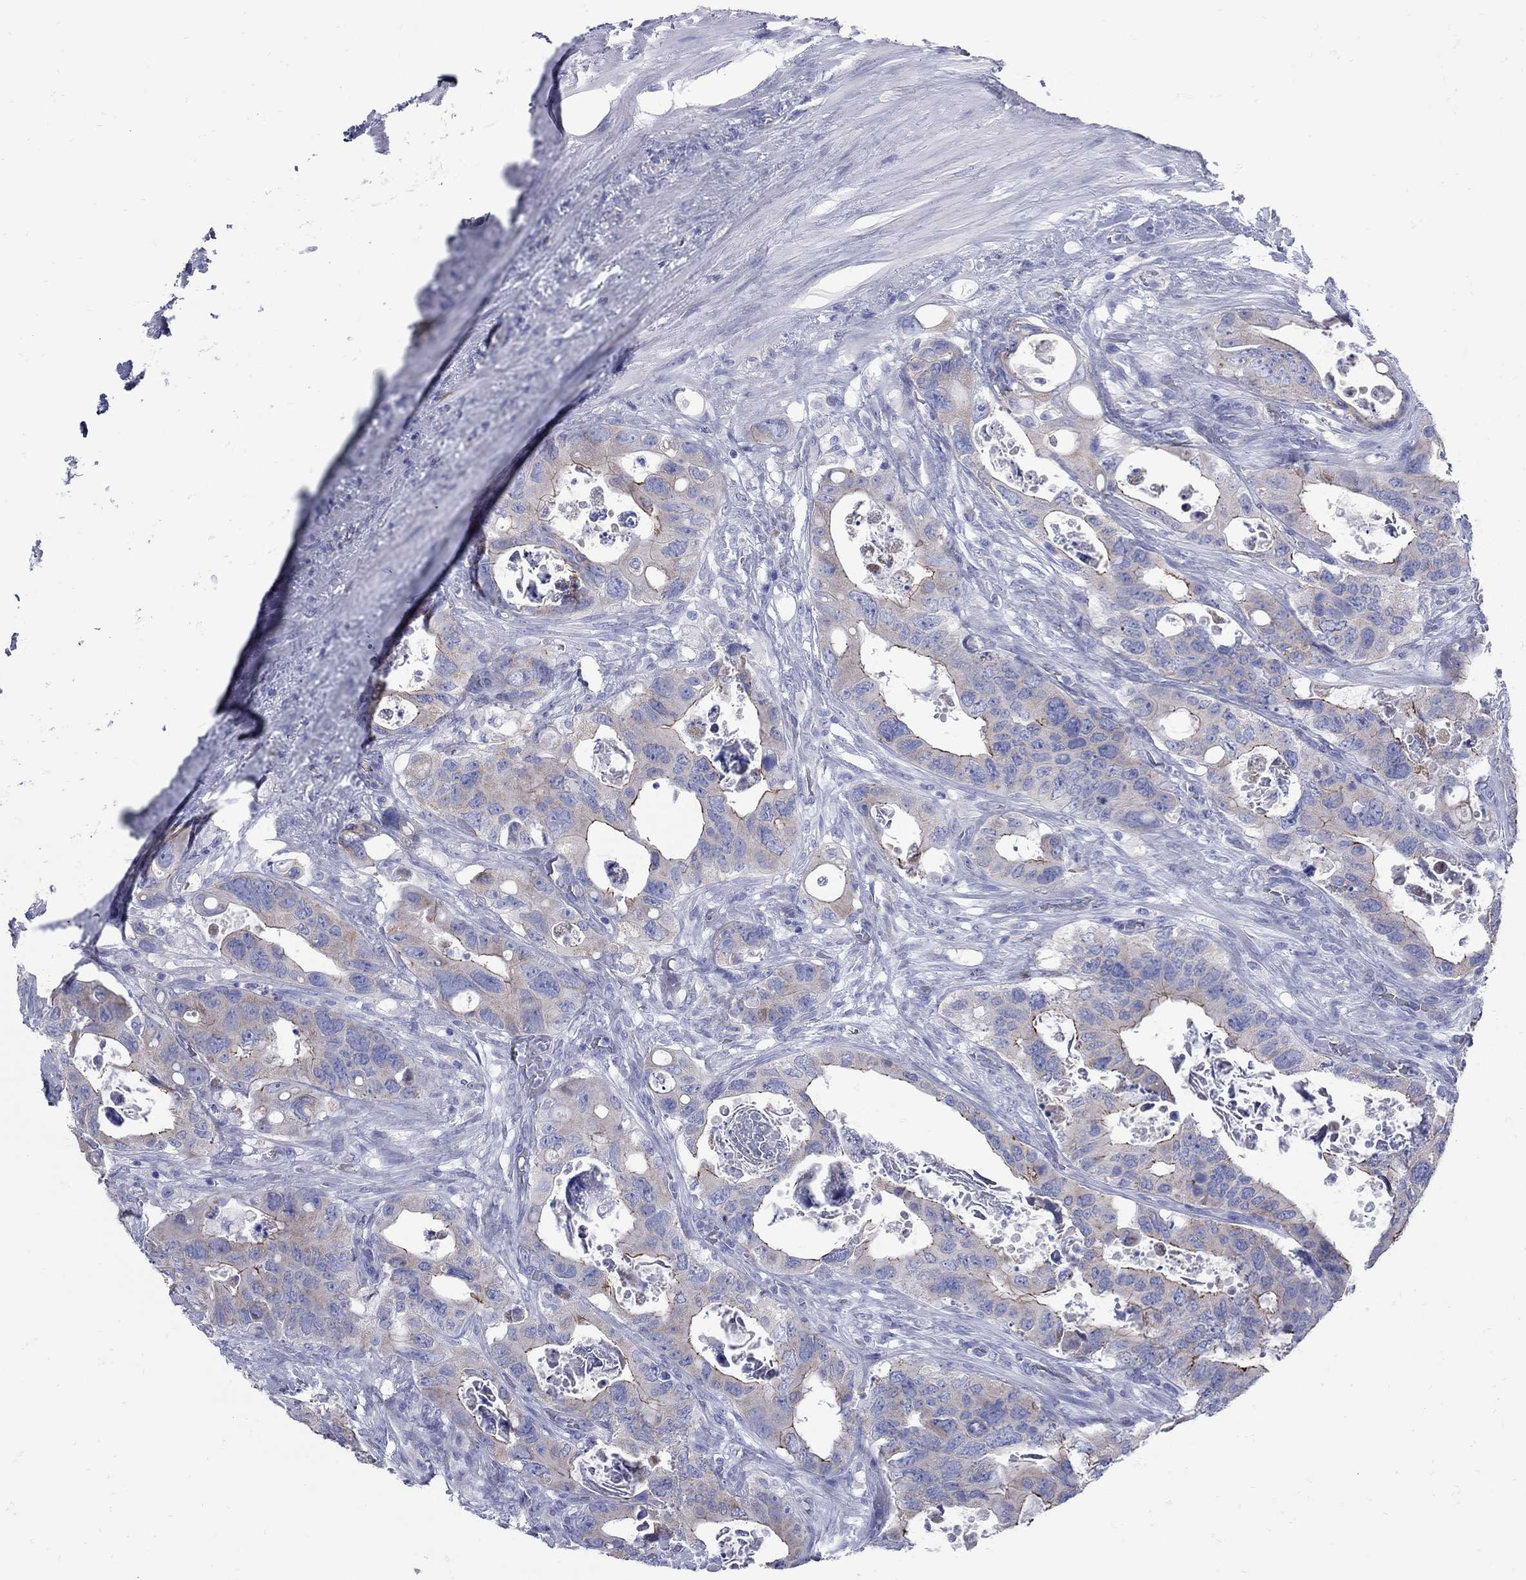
{"staining": {"intensity": "moderate", "quantity": "<25%", "location": "cytoplasmic/membranous"}, "tissue": "colorectal cancer", "cell_type": "Tumor cells", "image_type": "cancer", "snomed": [{"axis": "morphology", "description": "Adenocarcinoma, NOS"}, {"axis": "topography", "description": "Rectum"}], "caption": "A low amount of moderate cytoplasmic/membranous expression is identified in about <25% of tumor cells in colorectal adenocarcinoma tissue.", "gene": "PDZD3", "patient": {"sex": "male", "age": 64}}